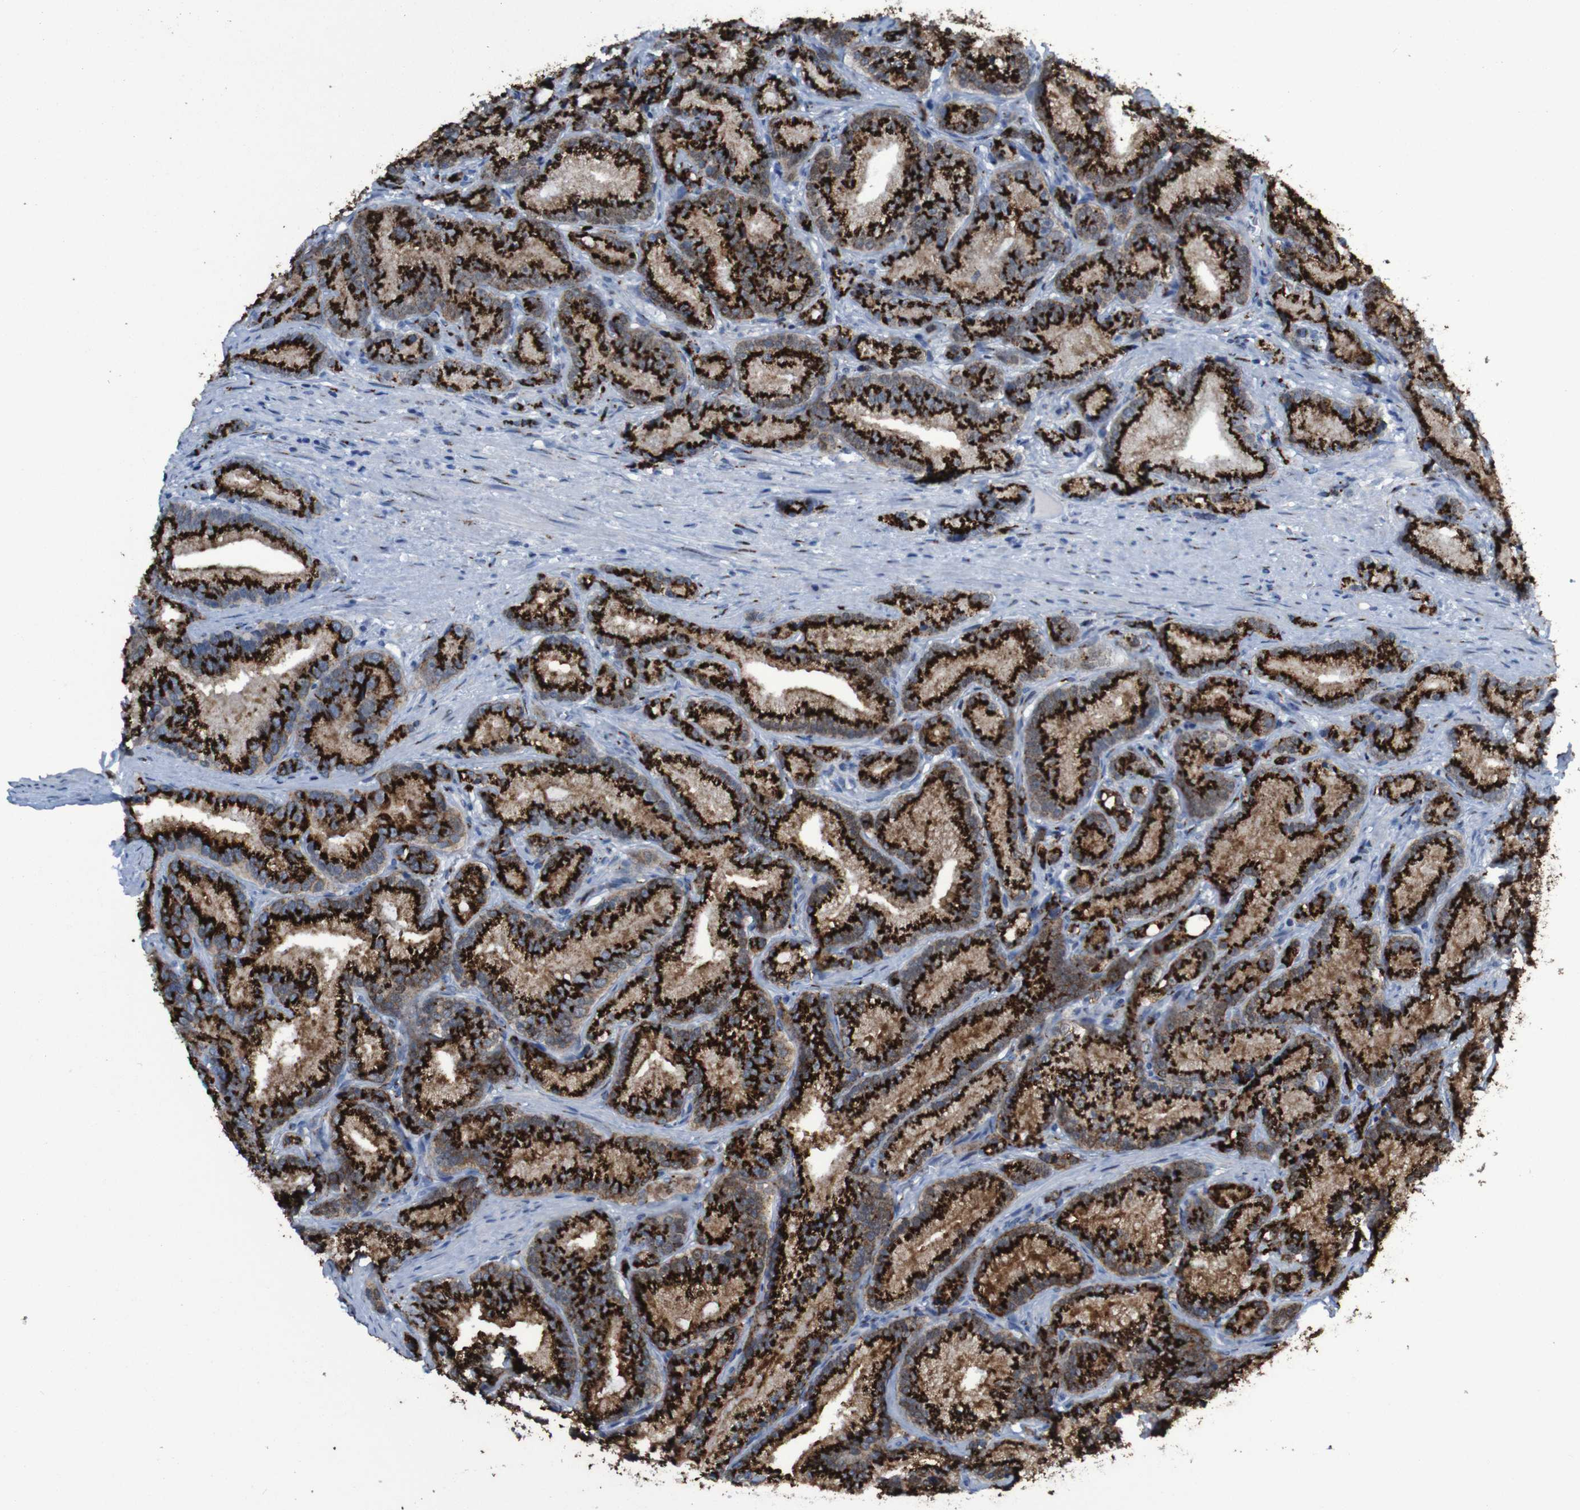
{"staining": {"intensity": "strong", "quantity": ">75%", "location": "cytoplasmic/membranous"}, "tissue": "prostate cancer", "cell_type": "Tumor cells", "image_type": "cancer", "snomed": [{"axis": "morphology", "description": "Adenocarcinoma, Low grade"}, {"axis": "topography", "description": "Prostate"}], "caption": "A photomicrograph of human prostate adenocarcinoma (low-grade) stained for a protein reveals strong cytoplasmic/membranous brown staining in tumor cells.", "gene": "GOLM1", "patient": {"sex": "male", "age": 89}}